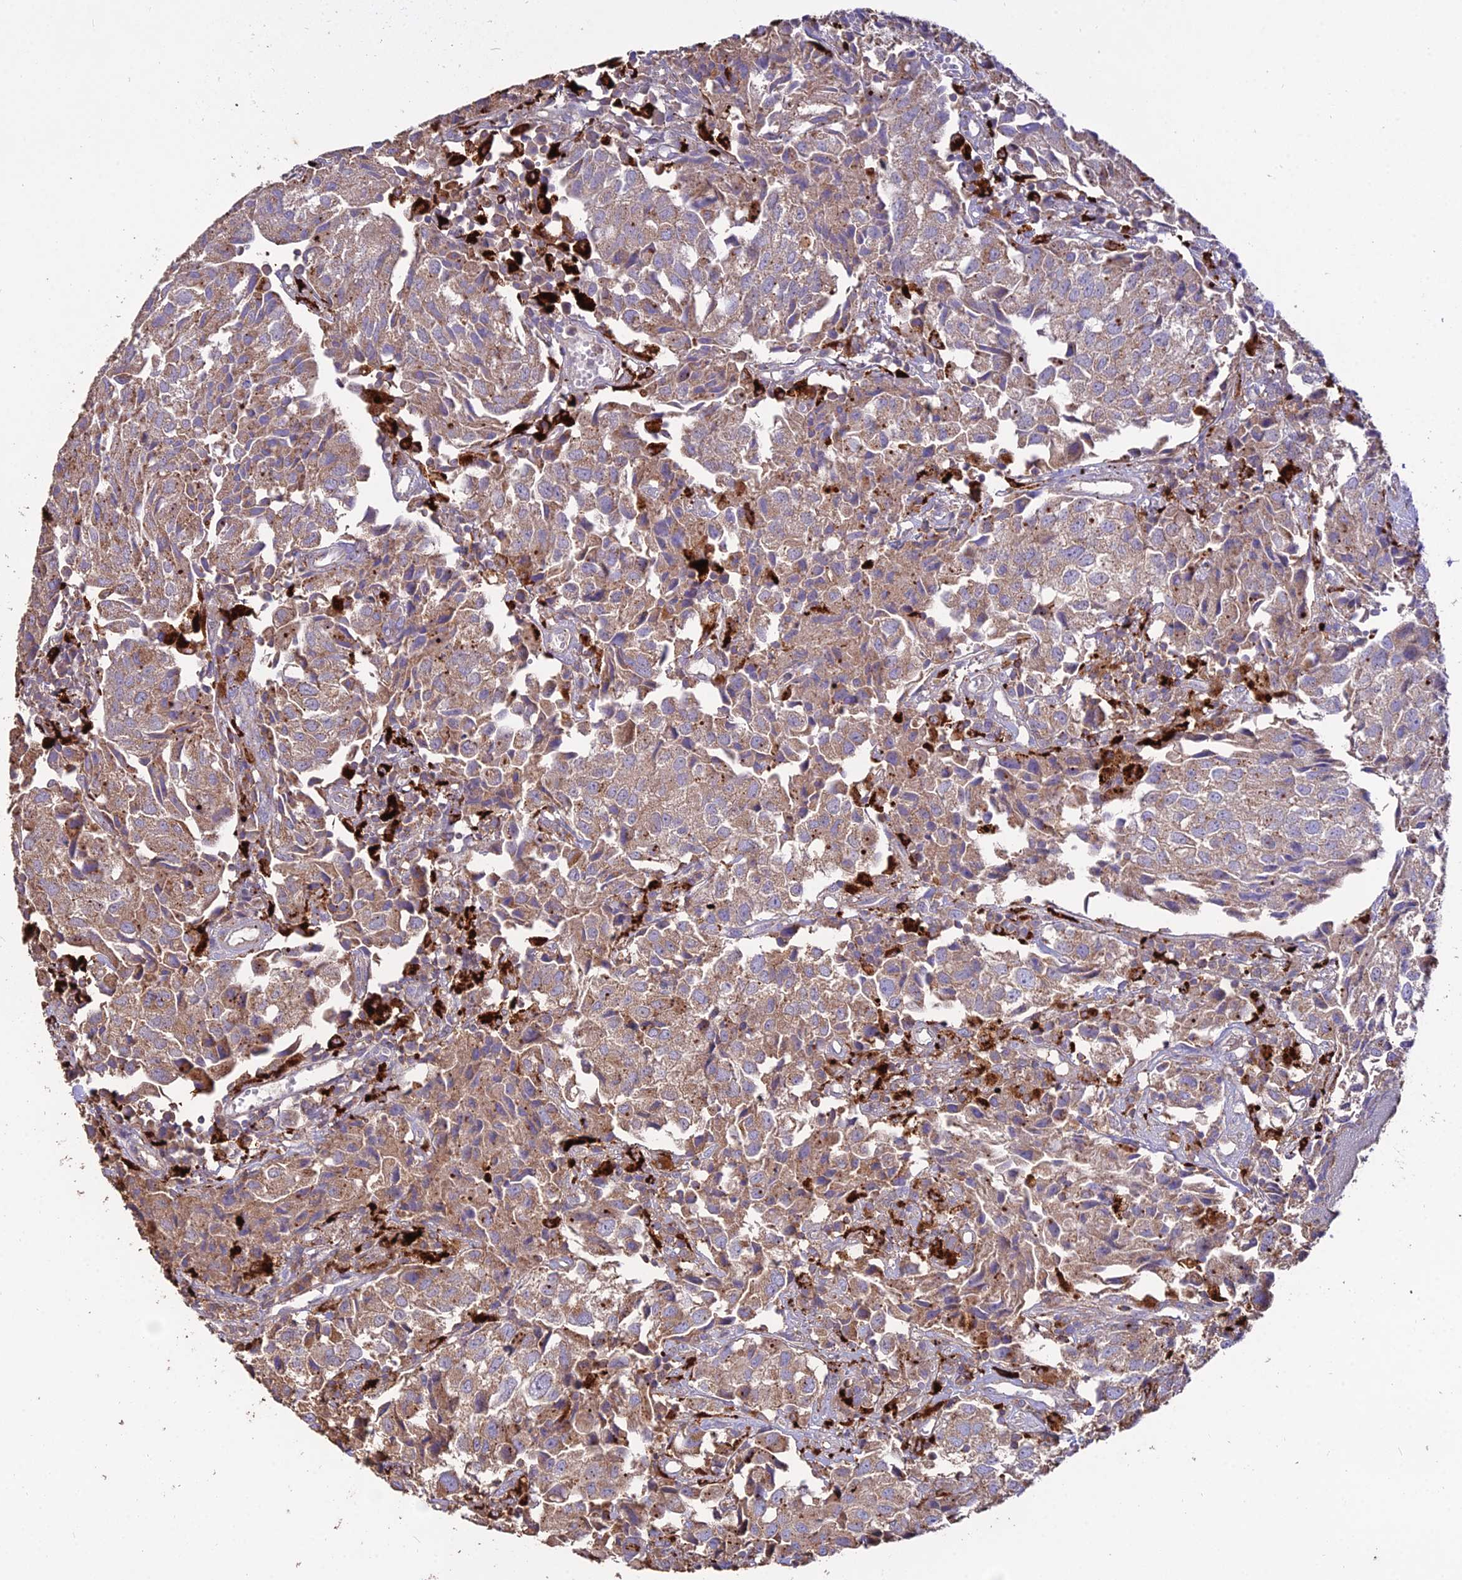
{"staining": {"intensity": "moderate", "quantity": ">75%", "location": "cytoplasmic/membranous"}, "tissue": "urothelial cancer", "cell_type": "Tumor cells", "image_type": "cancer", "snomed": [{"axis": "morphology", "description": "Urothelial carcinoma, High grade"}, {"axis": "topography", "description": "Urinary bladder"}], "caption": "An image of human urothelial carcinoma (high-grade) stained for a protein reveals moderate cytoplasmic/membranous brown staining in tumor cells.", "gene": "PNLIPRP3", "patient": {"sex": "female", "age": 75}}